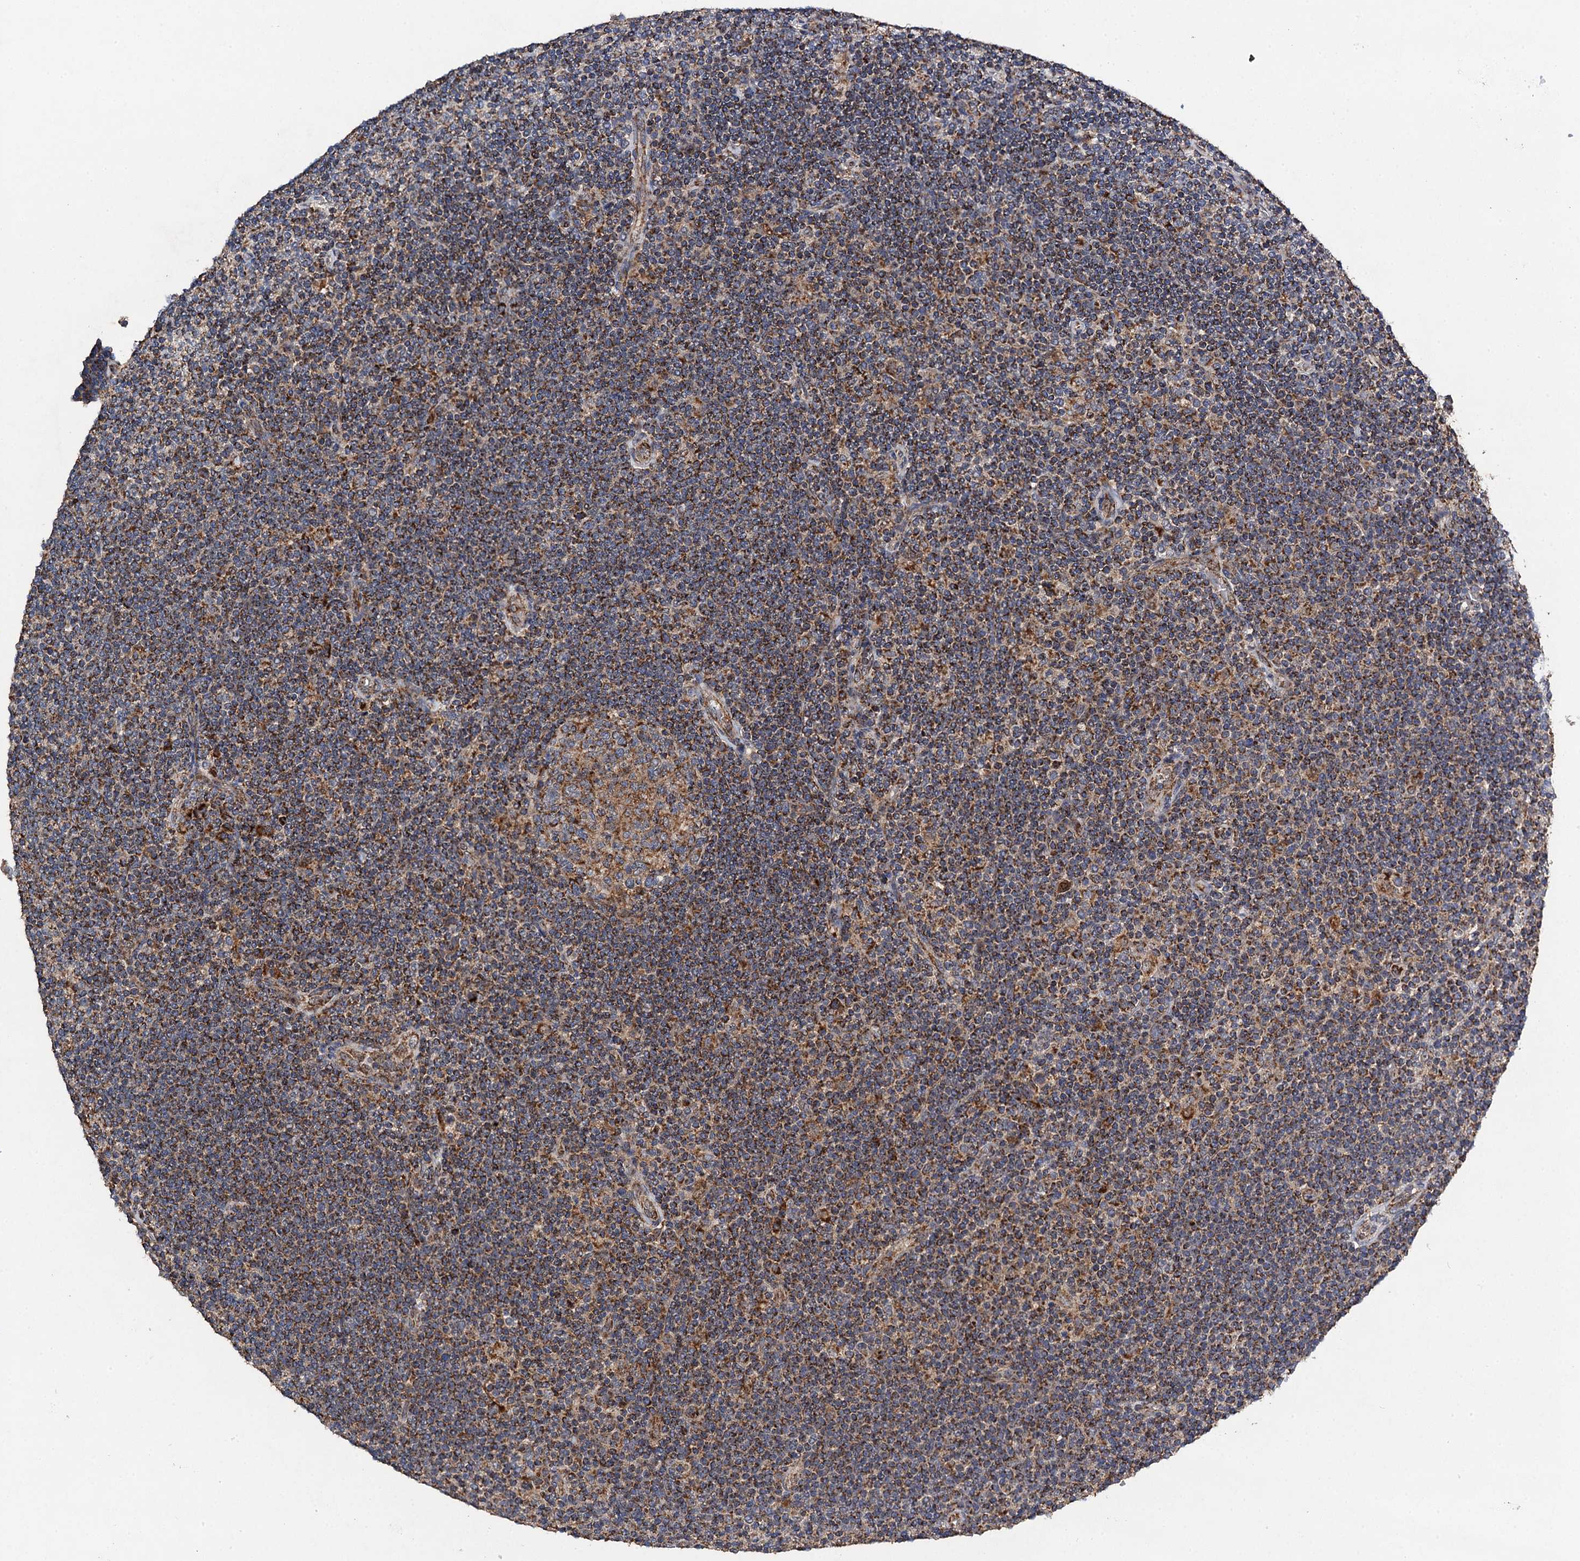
{"staining": {"intensity": "weak", "quantity": "<25%", "location": "cytoplasmic/membranous"}, "tissue": "lymphoma", "cell_type": "Tumor cells", "image_type": "cancer", "snomed": [{"axis": "morphology", "description": "Hodgkin's disease, NOS"}, {"axis": "topography", "description": "Lymph node"}], "caption": "An image of human lymphoma is negative for staining in tumor cells.", "gene": "NDUFA13", "patient": {"sex": "female", "age": 57}}